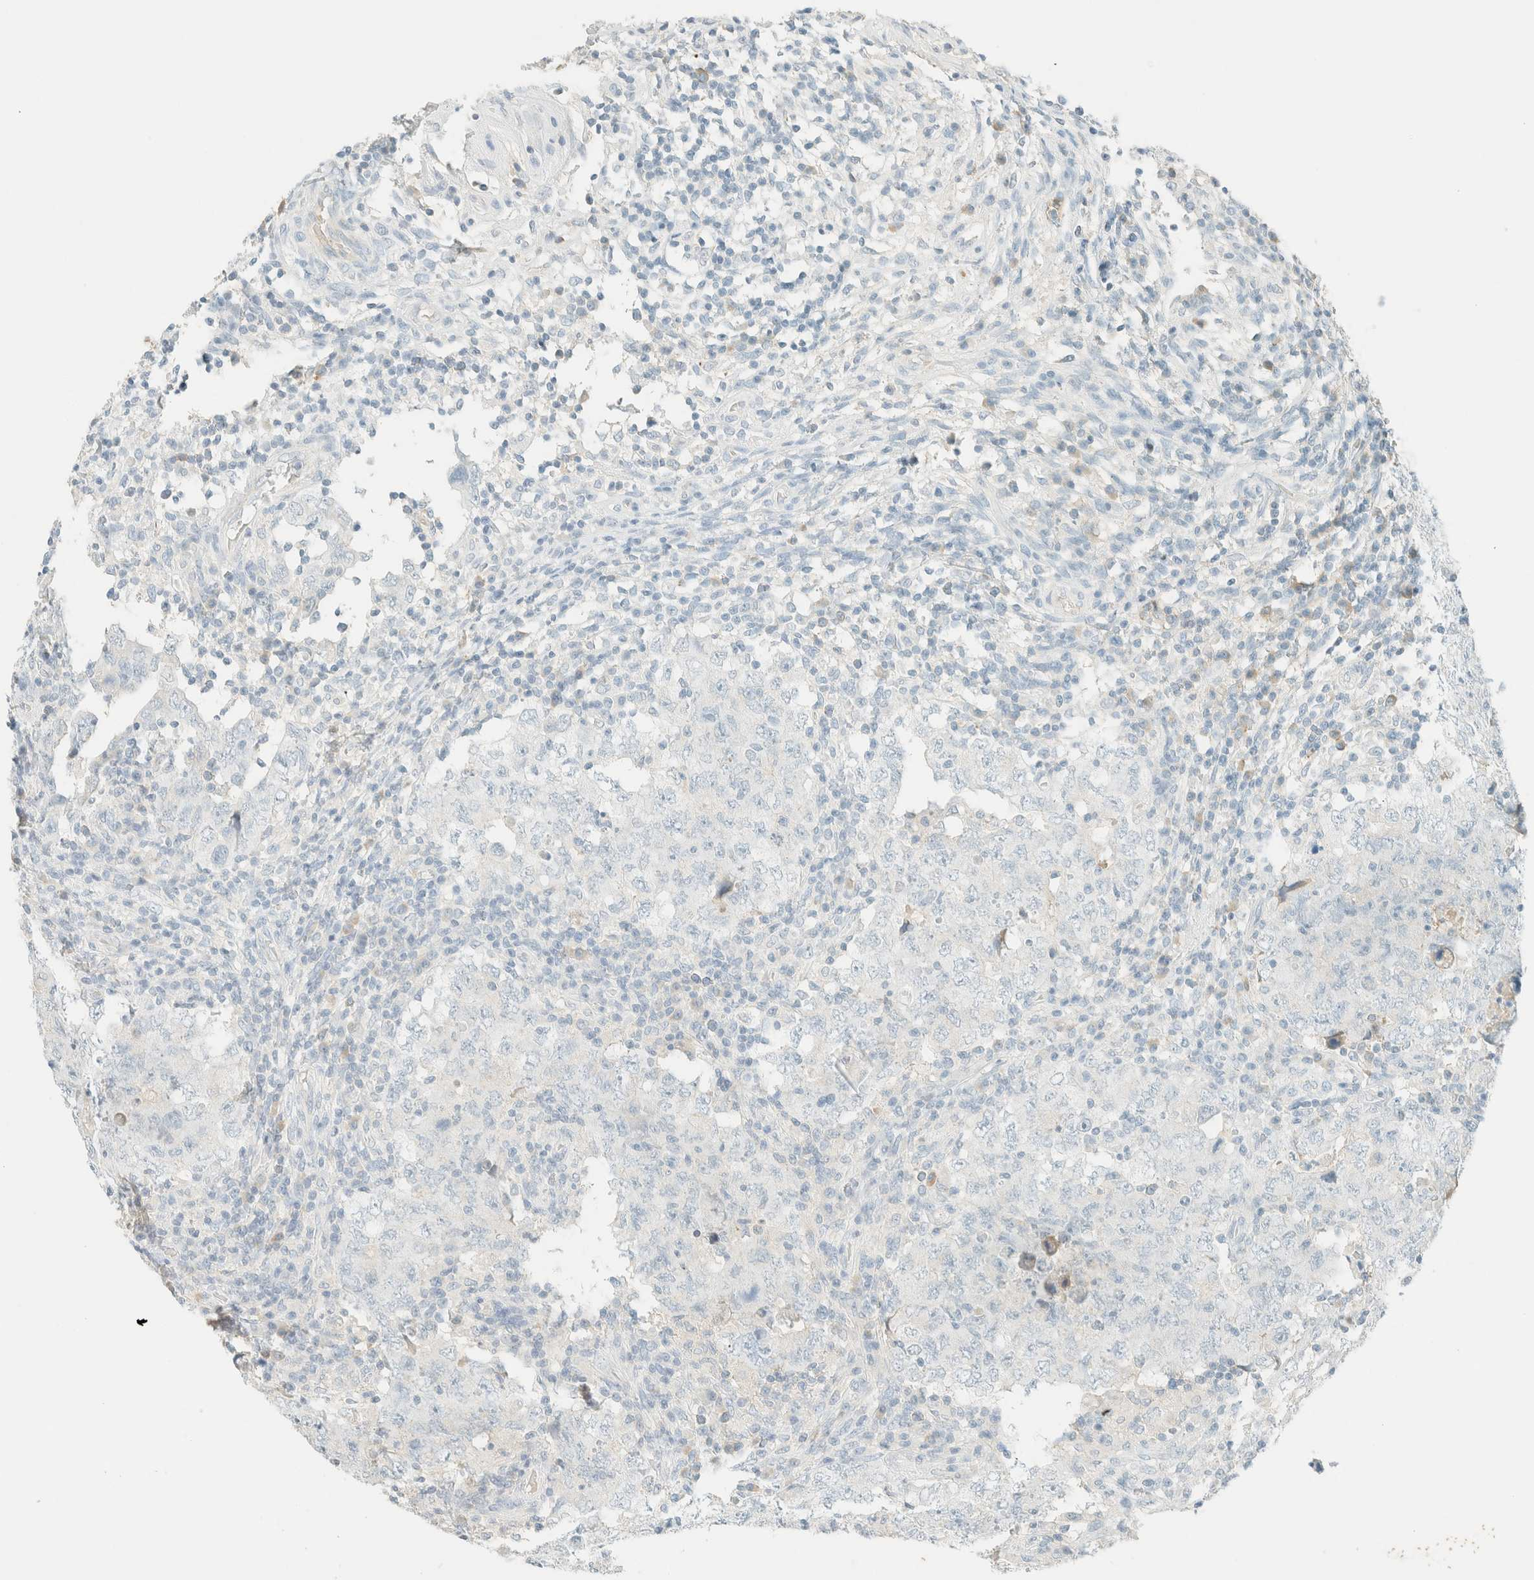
{"staining": {"intensity": "negative", "quantity": "none", "location": "none"}, "tissue": "testis cancer", "cell_type": "Tumor cells", "image_type": "cancer", "snomed": [{"axis": "morphology", "description": "Carcinoma, Embryonal, NOS"}, {"axis": "topography", "description": "Testis"}], "caption": "Immunohistochemistry (IHC) histopathology image of embryonal carcinoma (testis) stained for a protein (brown), which reveals no expression in tumor cells.", "gene": "GPA33", "patient": {"sex": "male", "age": 26}}